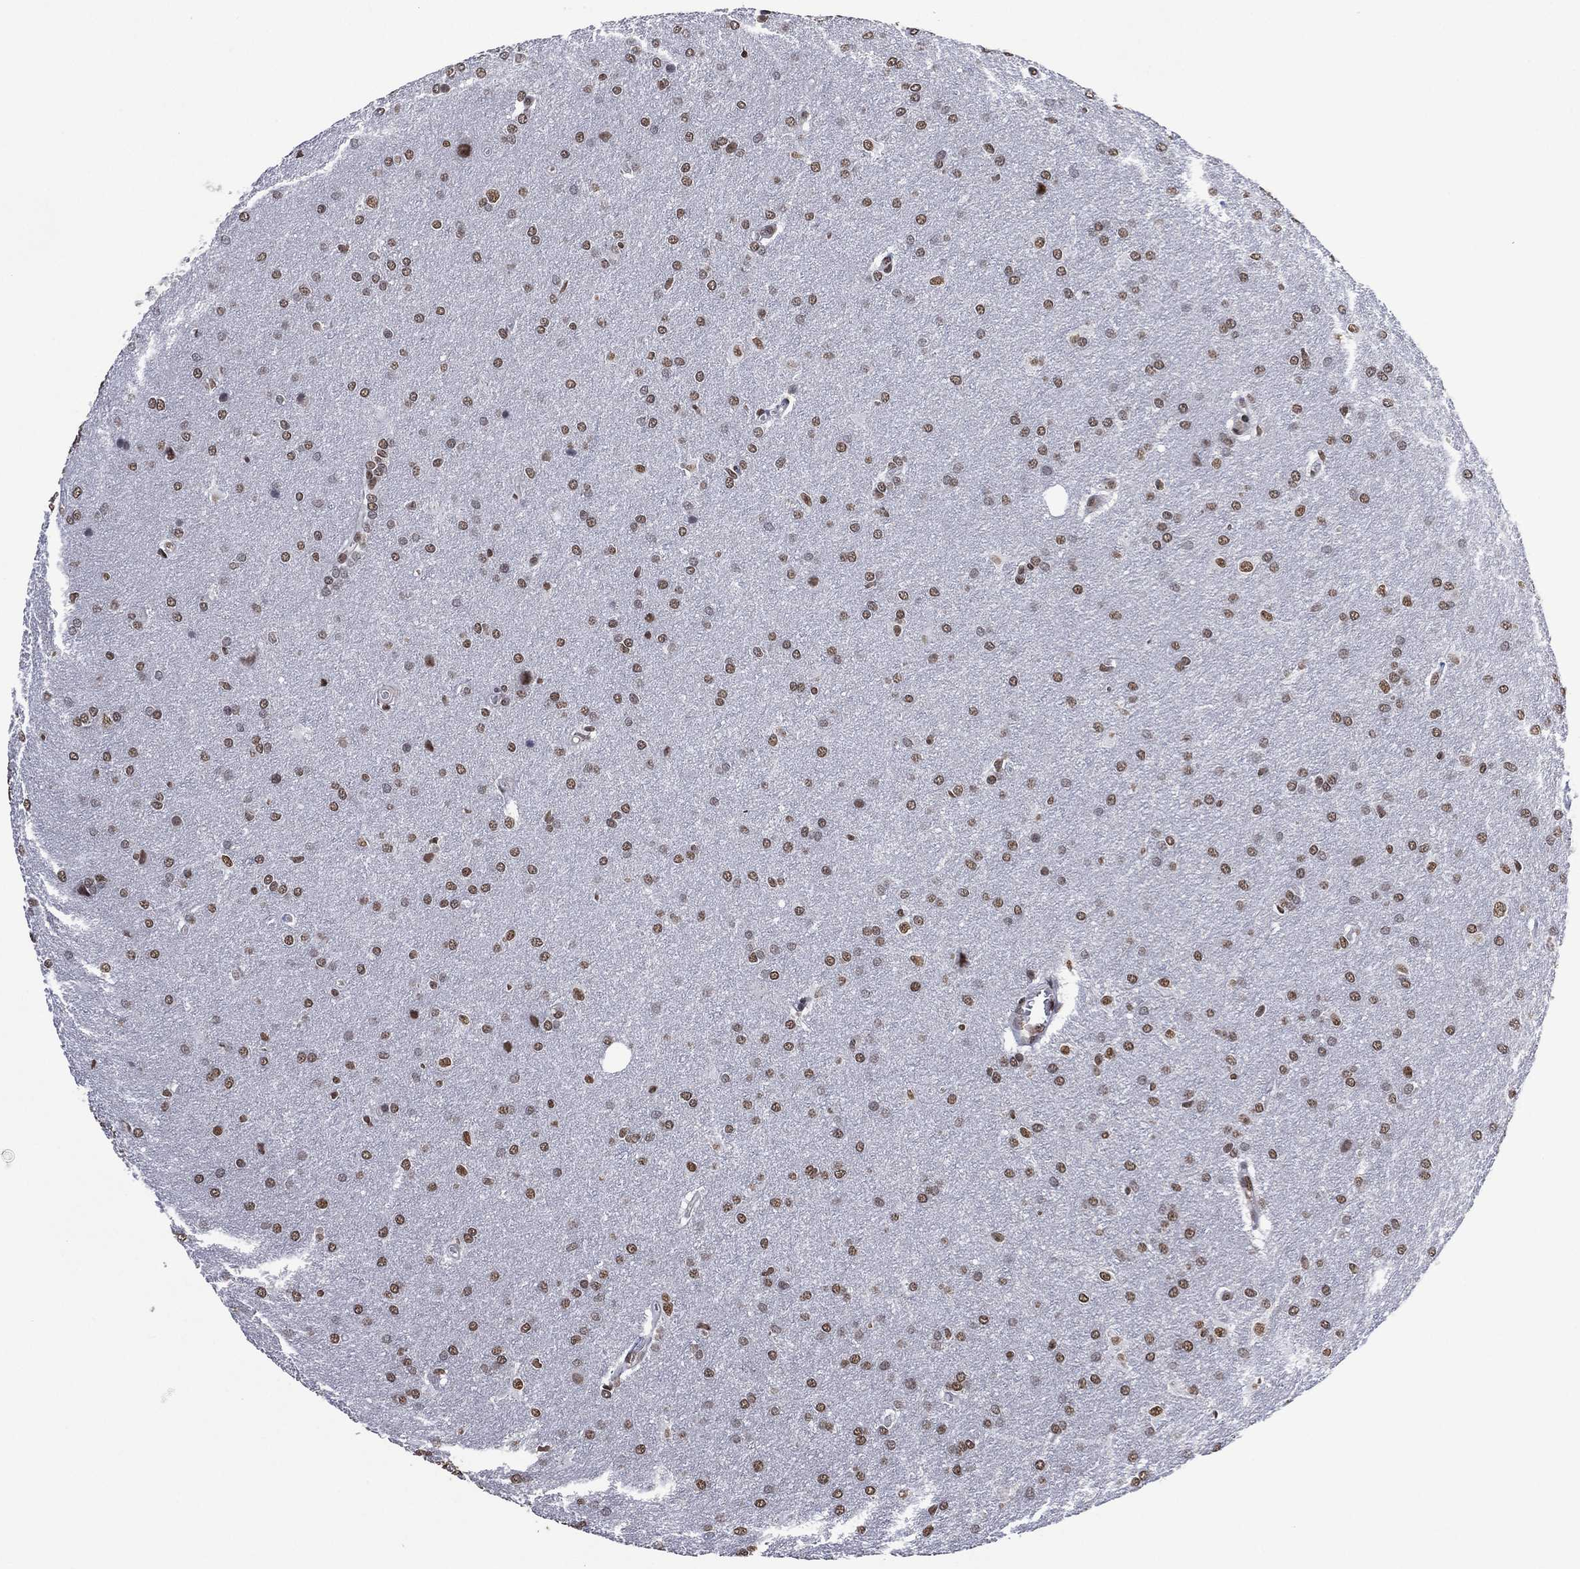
{"staining": {"intensity": "moderate", "quantity": ">75%", "location": "nuclear"}, "tissue": "glioma", "cell_type": "Tumor cells", "image_type": "cancer", "snomed": [{"axis": "morphology", "description": "Glioma, malignant, Low grade"}, {"axis": "topography", "description": "Brain"}], "caption": "Protein expression analysis of glioma reveals moderate nuclear staining in about >75% of tumor cells.", "gene": "EHMT1", "patient": {"sex": "female", "age": 32}}